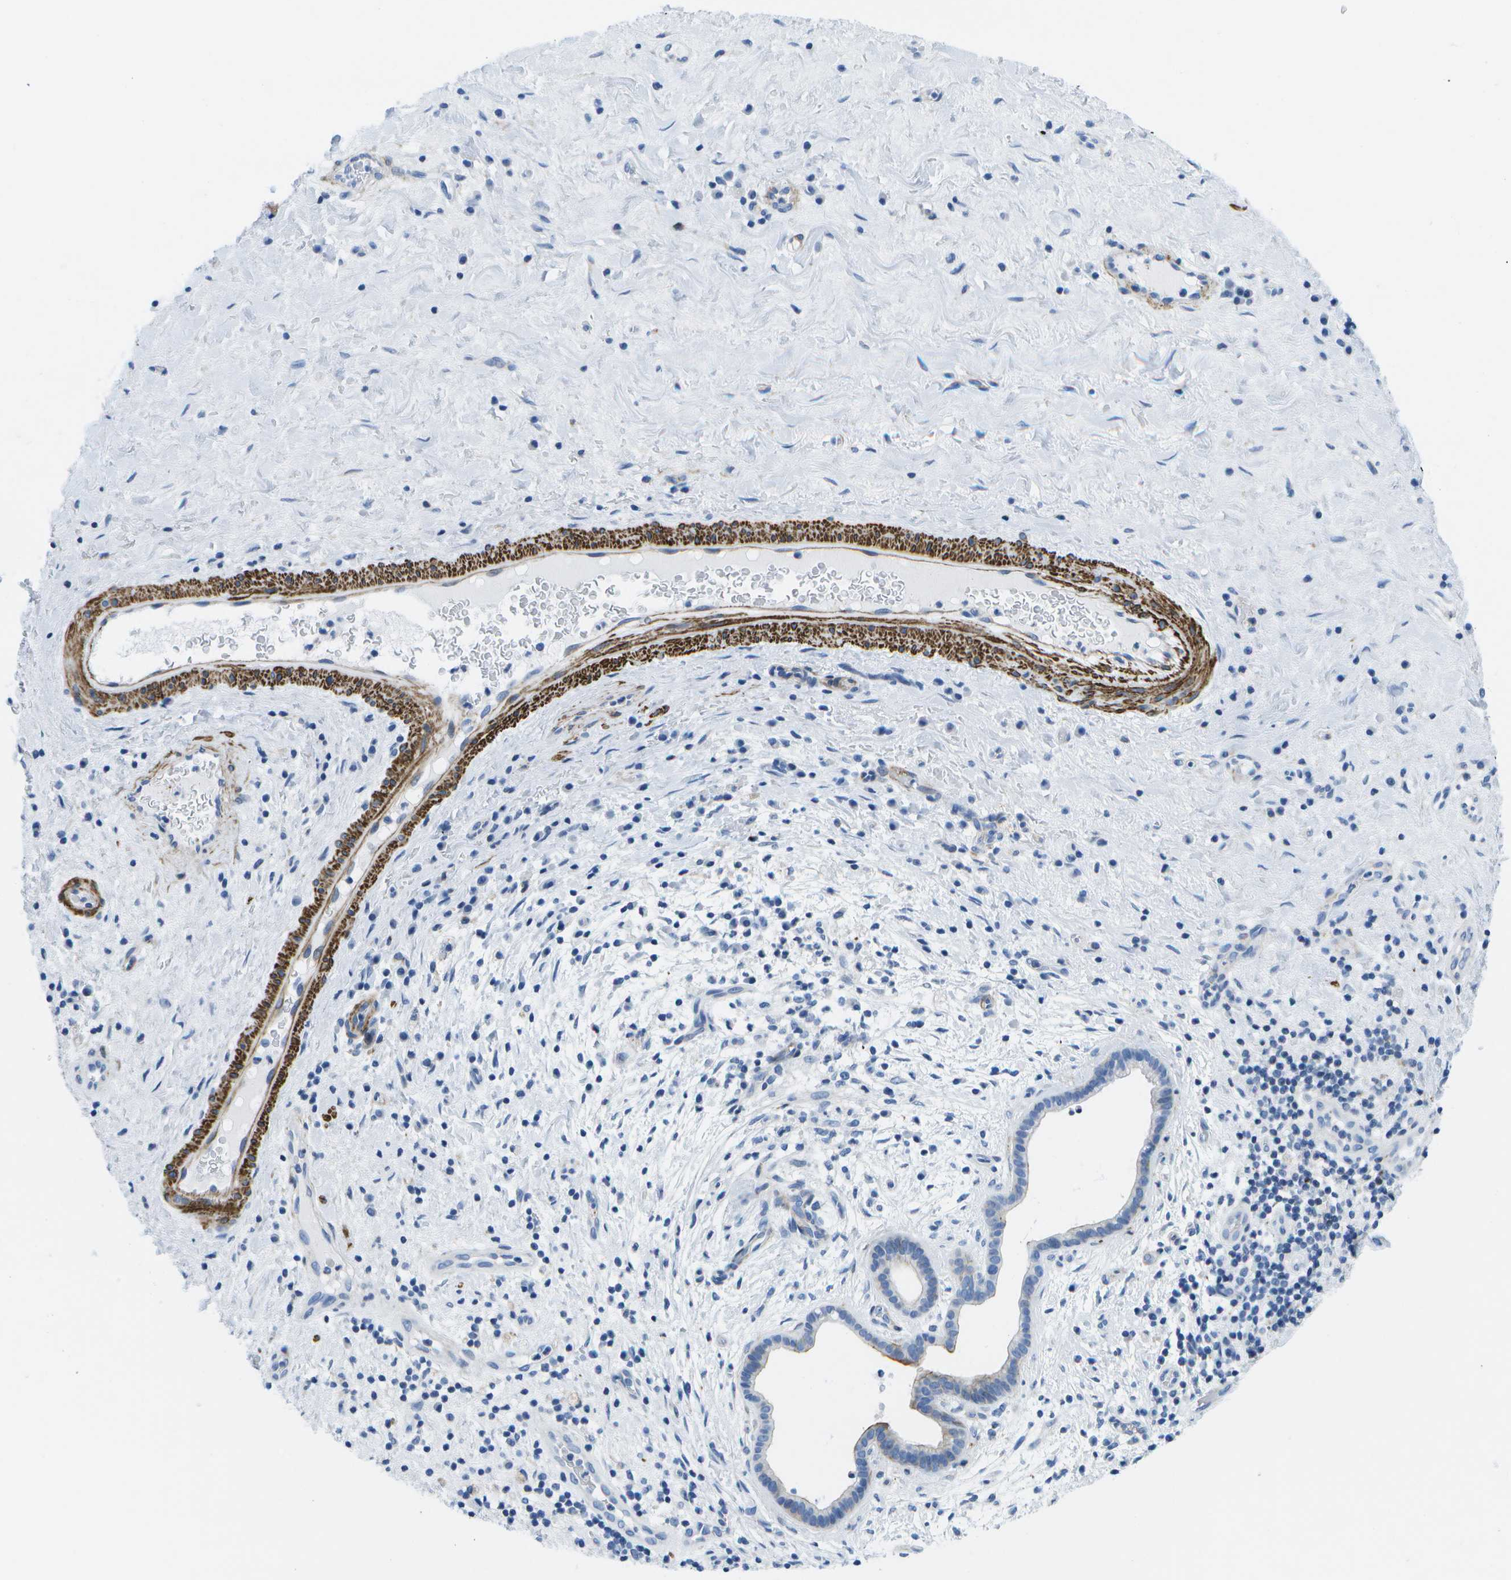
{"staining": {"intensity": "moderate", "quantity": "25%-75%", "location": "cytoplasmic/membranous"}, "tissue": "liver cancer", "cell_type": "Tumor cells", "image_type": "cancer", "snomed": [{"axis": "morphology", "description": "Cholangiocarcinoma"}, {"axis": "topography", "description": "Liver"}], "caption": "Cholangiocarcinoma (liver) stained with a brown dye reveals moderate cytoplasmic/membranous positive staining in about 25%-75% of tumor cells.", "gene": "ADGRG6", "patient": {"sex": "female", "age": 38}}